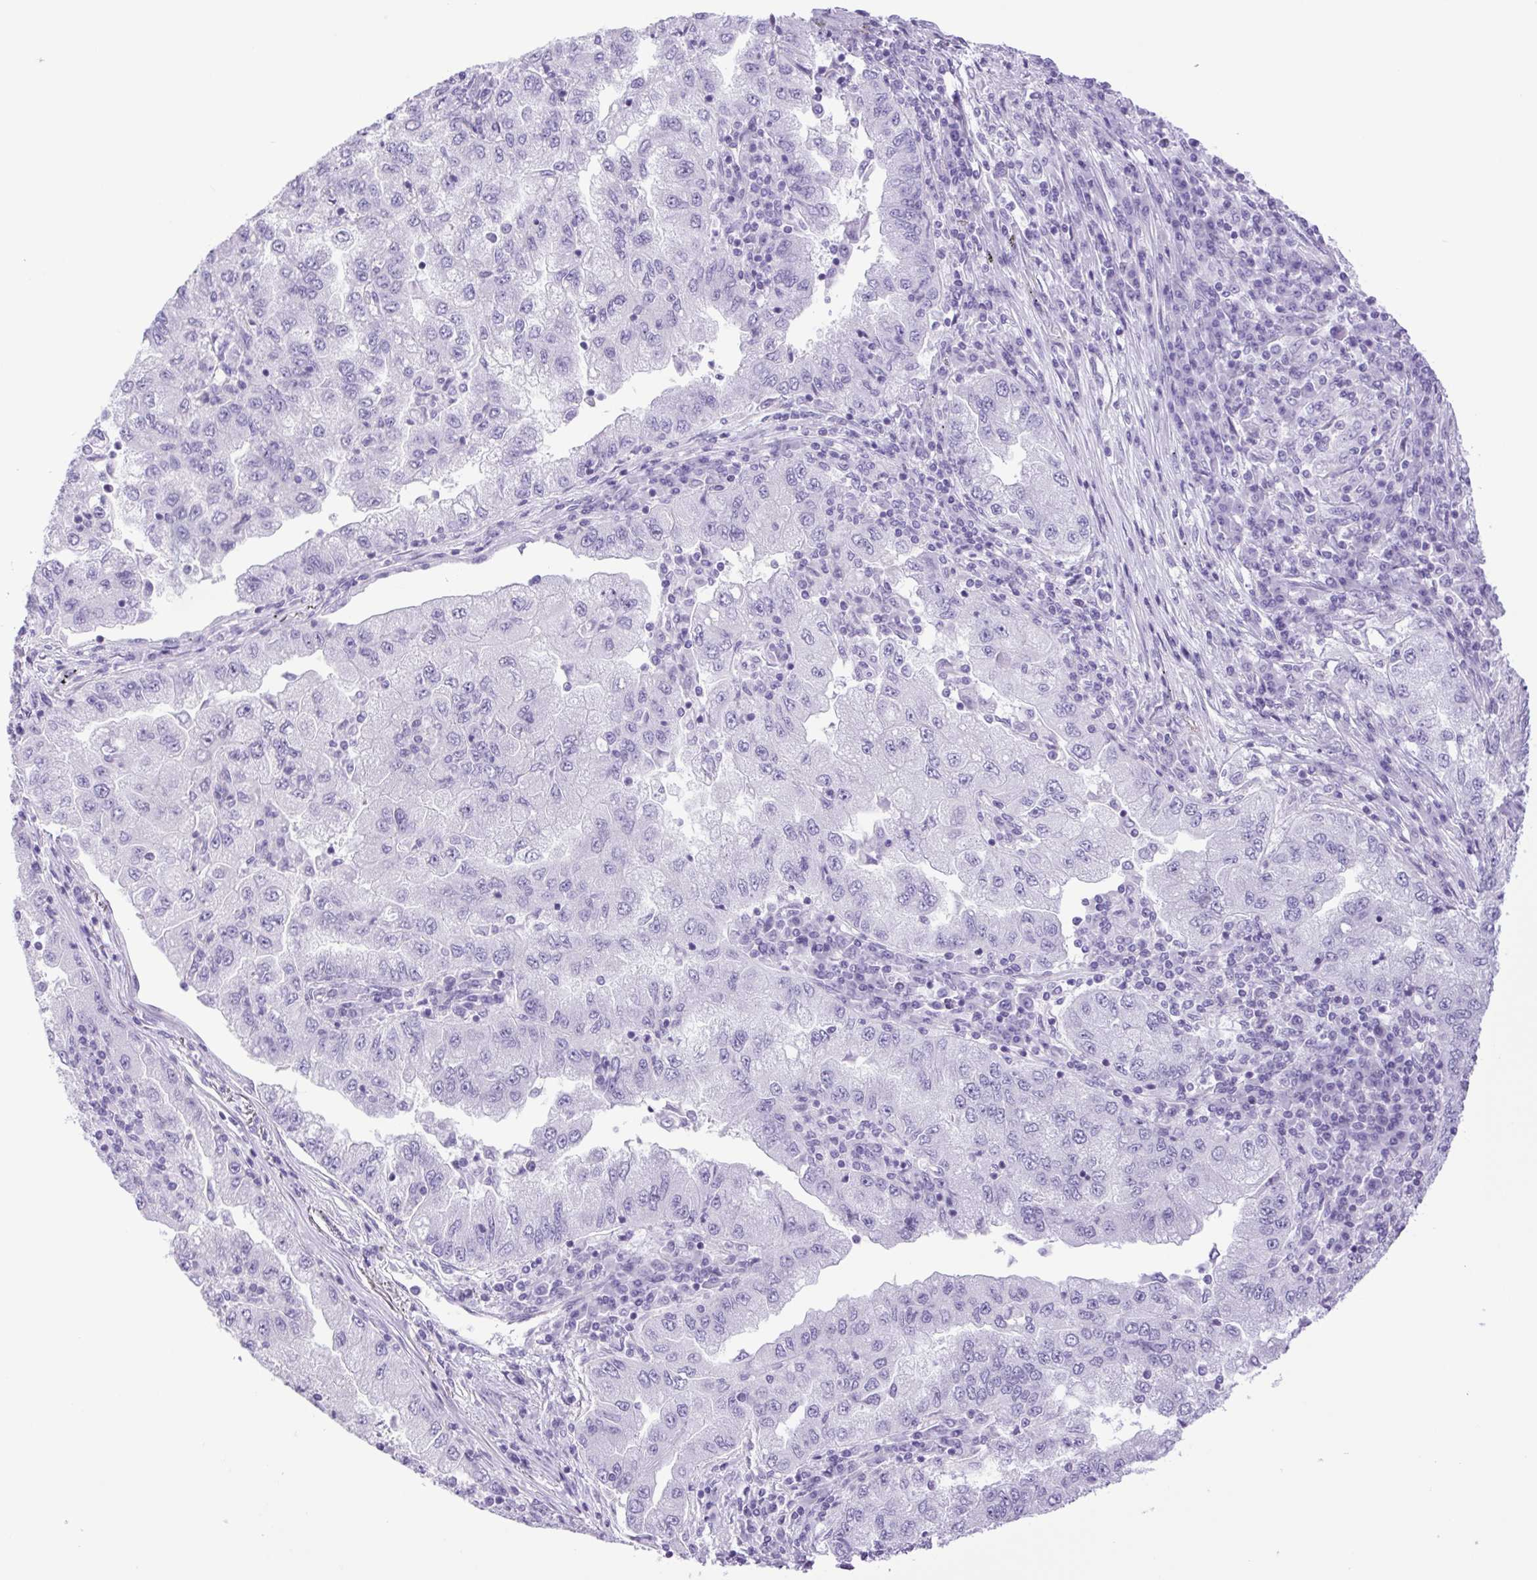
{"staining": {"intensity": "negative", "quantity": "none", "location": "none"}, "tissue": "lung cancer", "cell_type": "Tumor cells", "image_type": "cancer", "snomed": [{"axis": "morphology", "description": "Adenocarcinoma, NOS"}, {"axis": "morphology", "description": "Adenocarcinoma primary or metastatic"}, {"axis": "topography", "description": "Lung"}], "caption": "Lung cancer (adenocarcinoma primary or metastatic) was stained to show a protein in brown. There is no significant positivity in tumor cells.", "gene": "CDSN", "patient": {"sex": "male", "age": 74}}